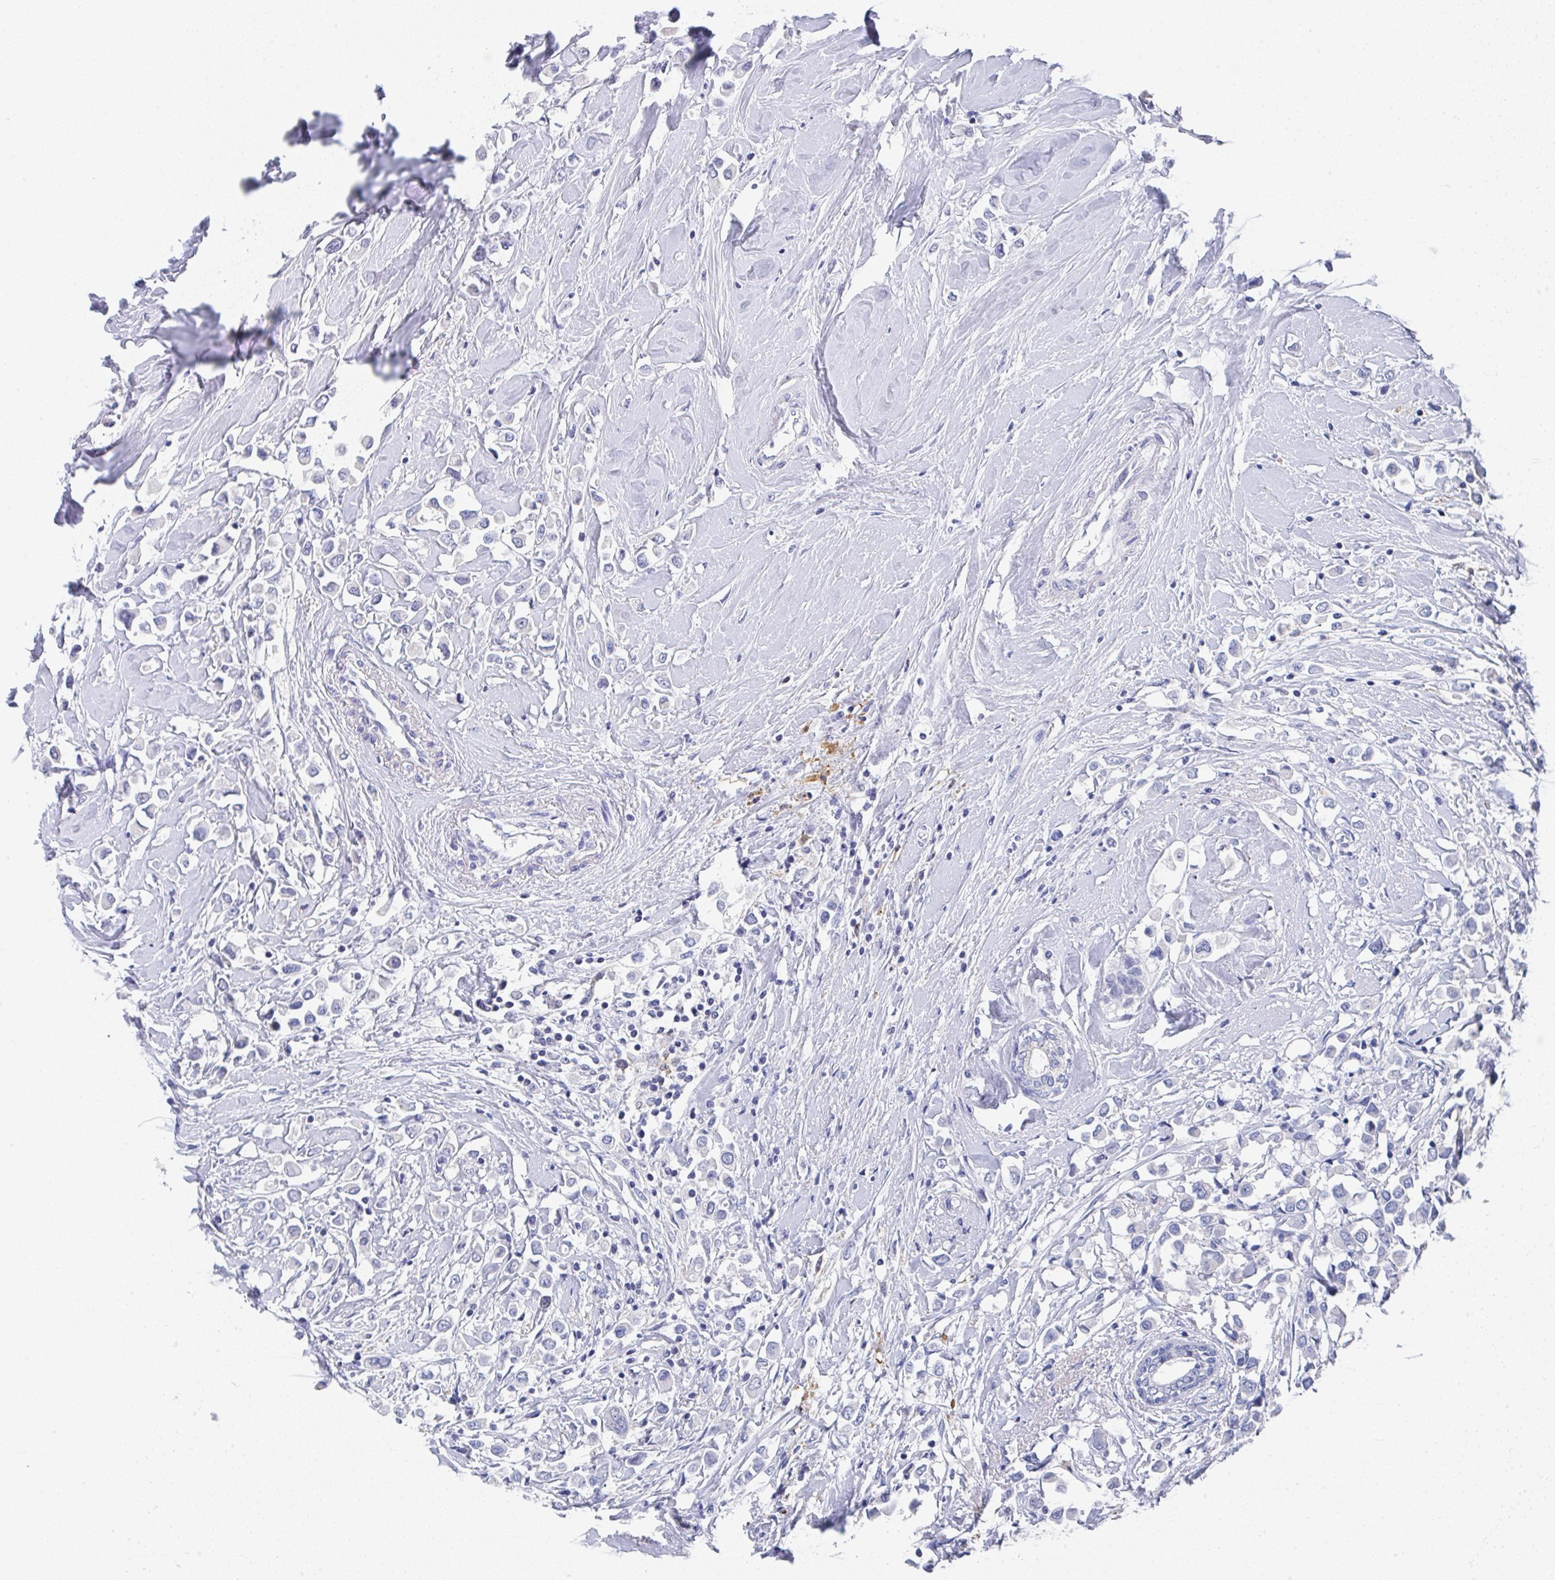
{"staining": {"intensity": "negative", "quantity": "none", "location": "none"}, "tissue": "breast cancer", "cell_type": "Tumor cells", "image_type": "cancer", "snomed": [{"axis": "morphology", "description": "Duct carcinoma"}, {"axis": "topography", "description": "Breast"}], "caption": "The image shows no significant expression in tumor cells of breast cancer (invasive ductal carcinoma). The staining is performed using DAB (3,3'-diaminobenzidine) brown chromogen with nuclei counter-stained in using hematoxylin.", "gene": "TNFRSF8", "patient": {"sex": "female", "age": 61}}